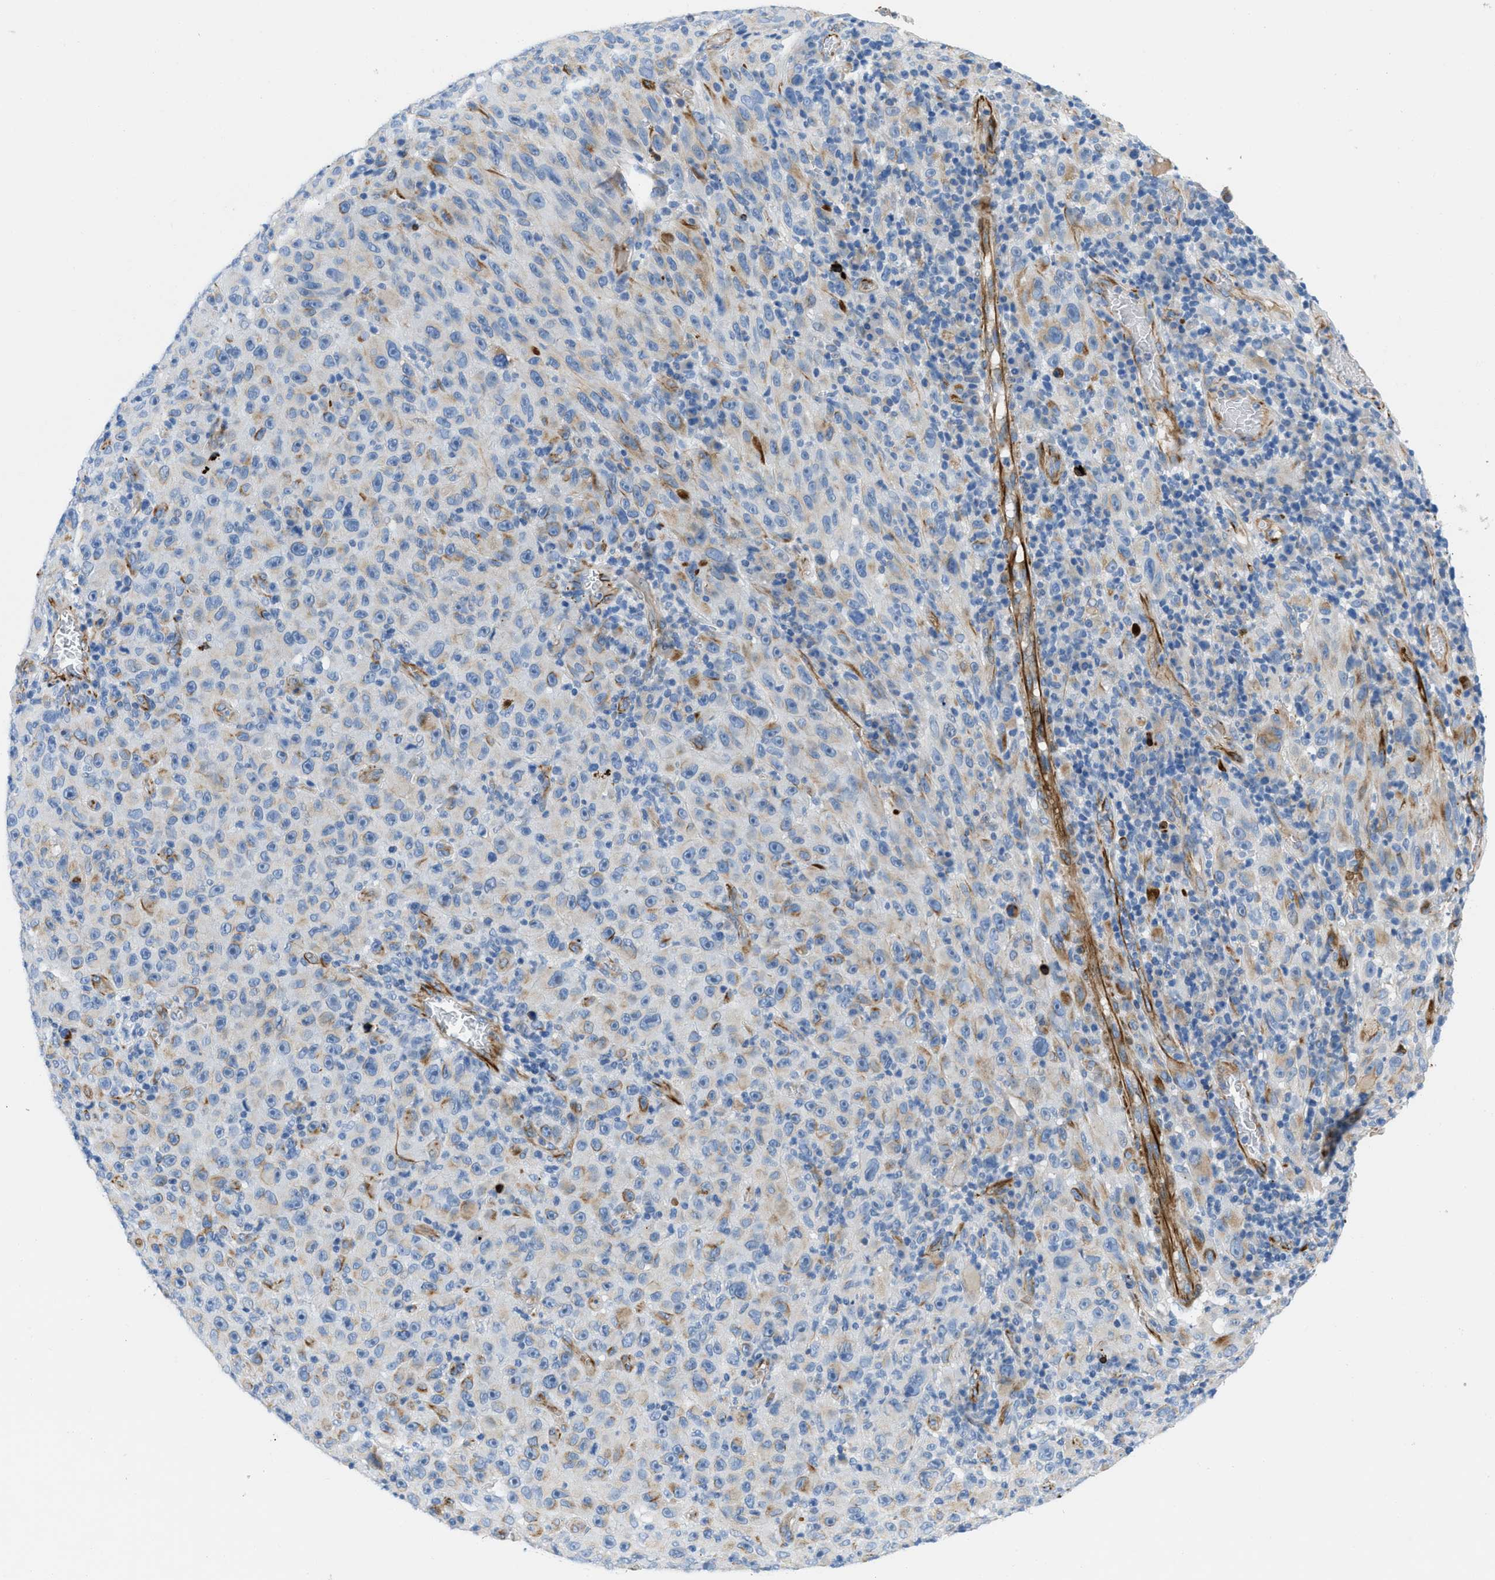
{"staining": {"intensity": "negative", "quantity": "none", "location": "none"}, "tissue": "melanoma", "cell_type": "Tumor cells", "image_type": "cancer", "snomed": [{"axis": "morphology", "description": "Malignant melanoma, NOS"}, {"axis": "topography", "description": "Skin"}], "caption": "Melanoma stained for a protein using immunohistochemistry (IHC) shows no staining tumor cells.", "gene": "XCR1", "patient": {"sex": "female", "age": 82}}